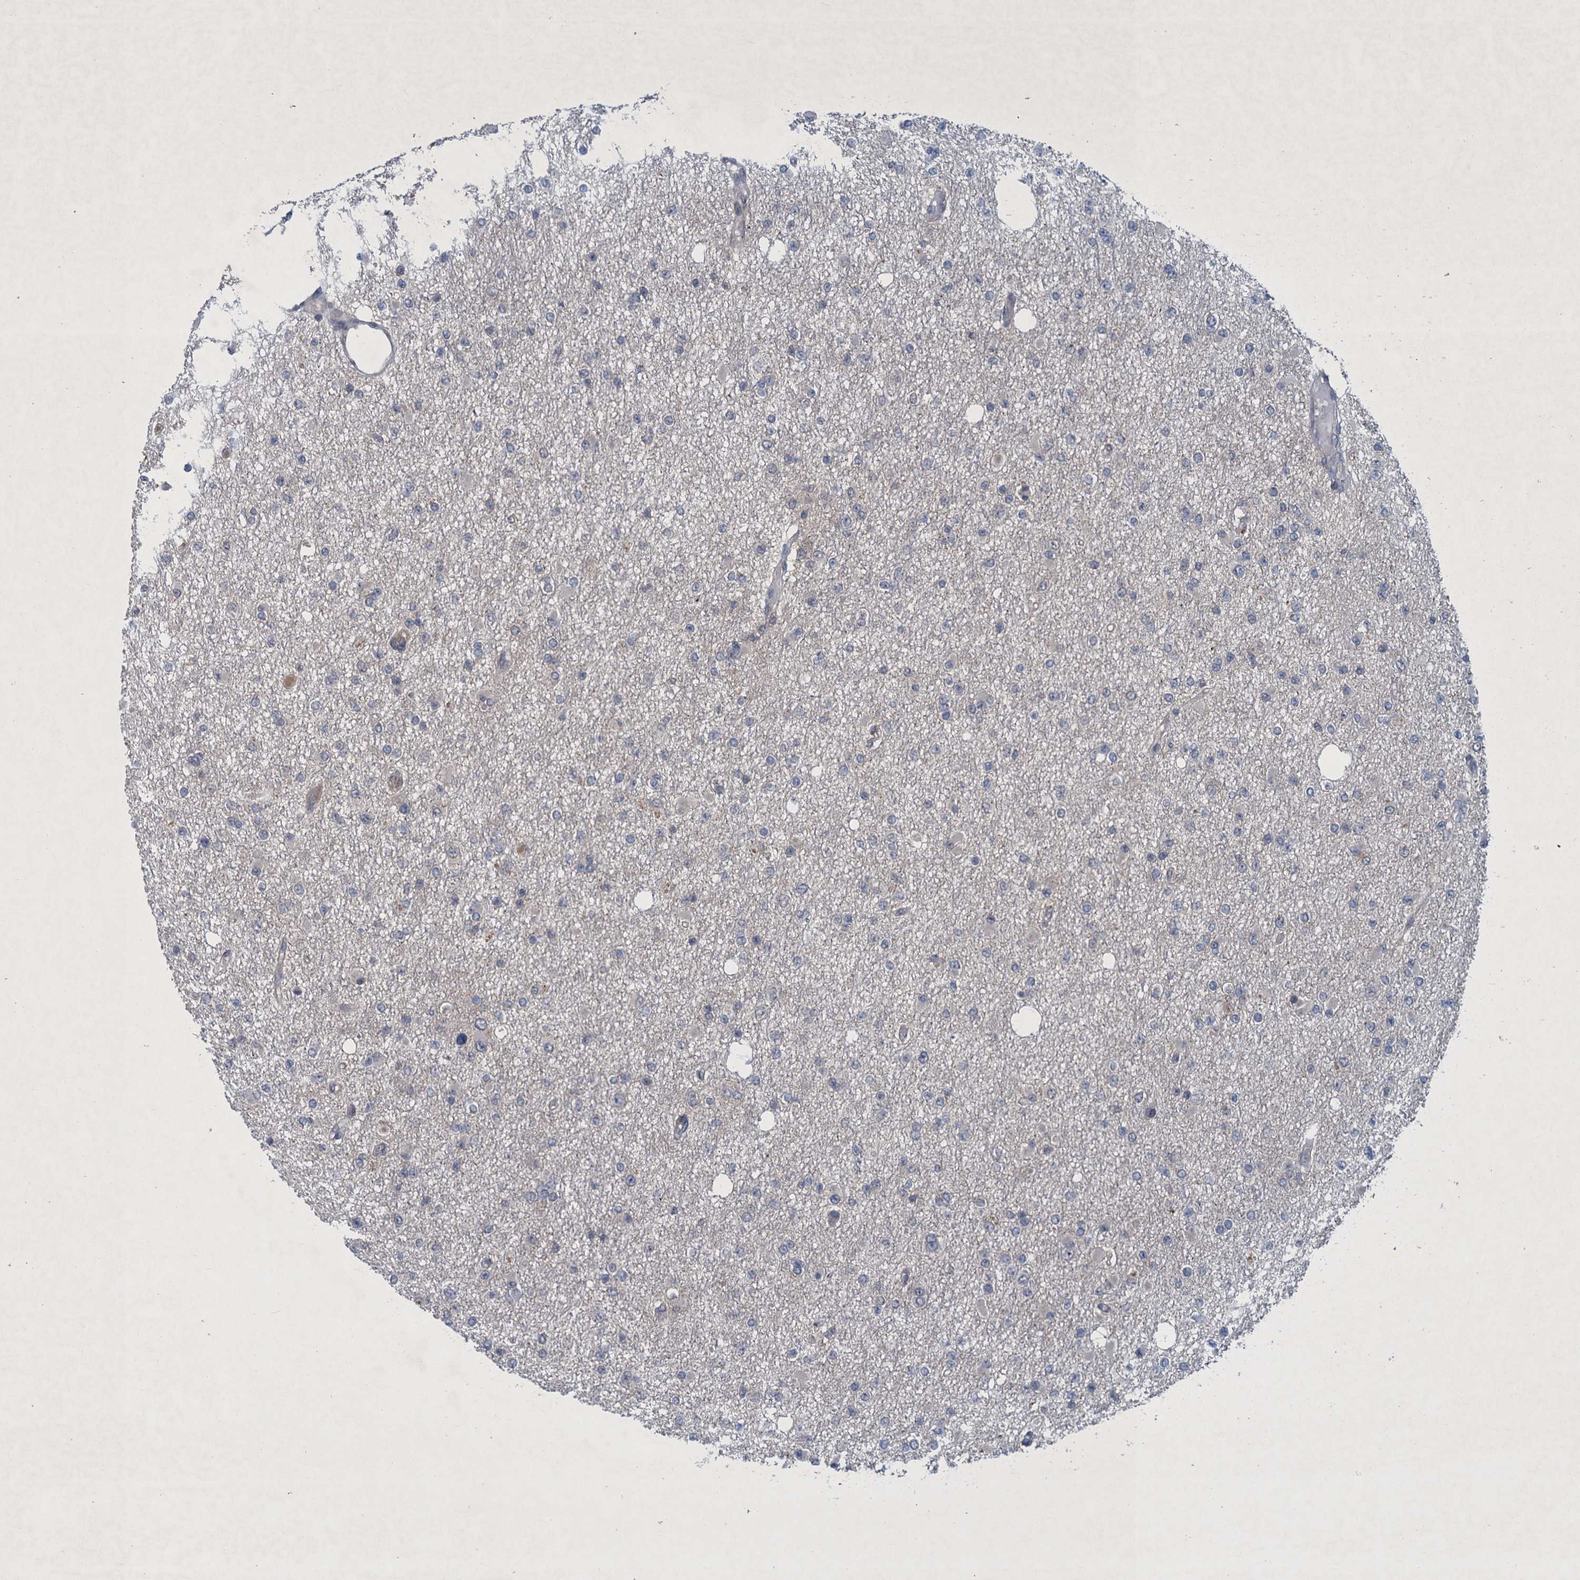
{"staining": {"intensity": "negative", "quantity": "none", "location": "none"}, "tissue": "glioma", "cell_type": "Tumor cells", "image_type": "cancer", "snomed": [{"axis": "morphology", "description": "Glioma, malignant, Low grade"}, {"axis": "topography", "description": "Brain"}], "caption": "Immunohistochemistry of glioma displays no positivity in tumor cells. Nuclei are stained in blue.", "gene": "RNF165", "patient": {"sex": "female", "age": 22}}